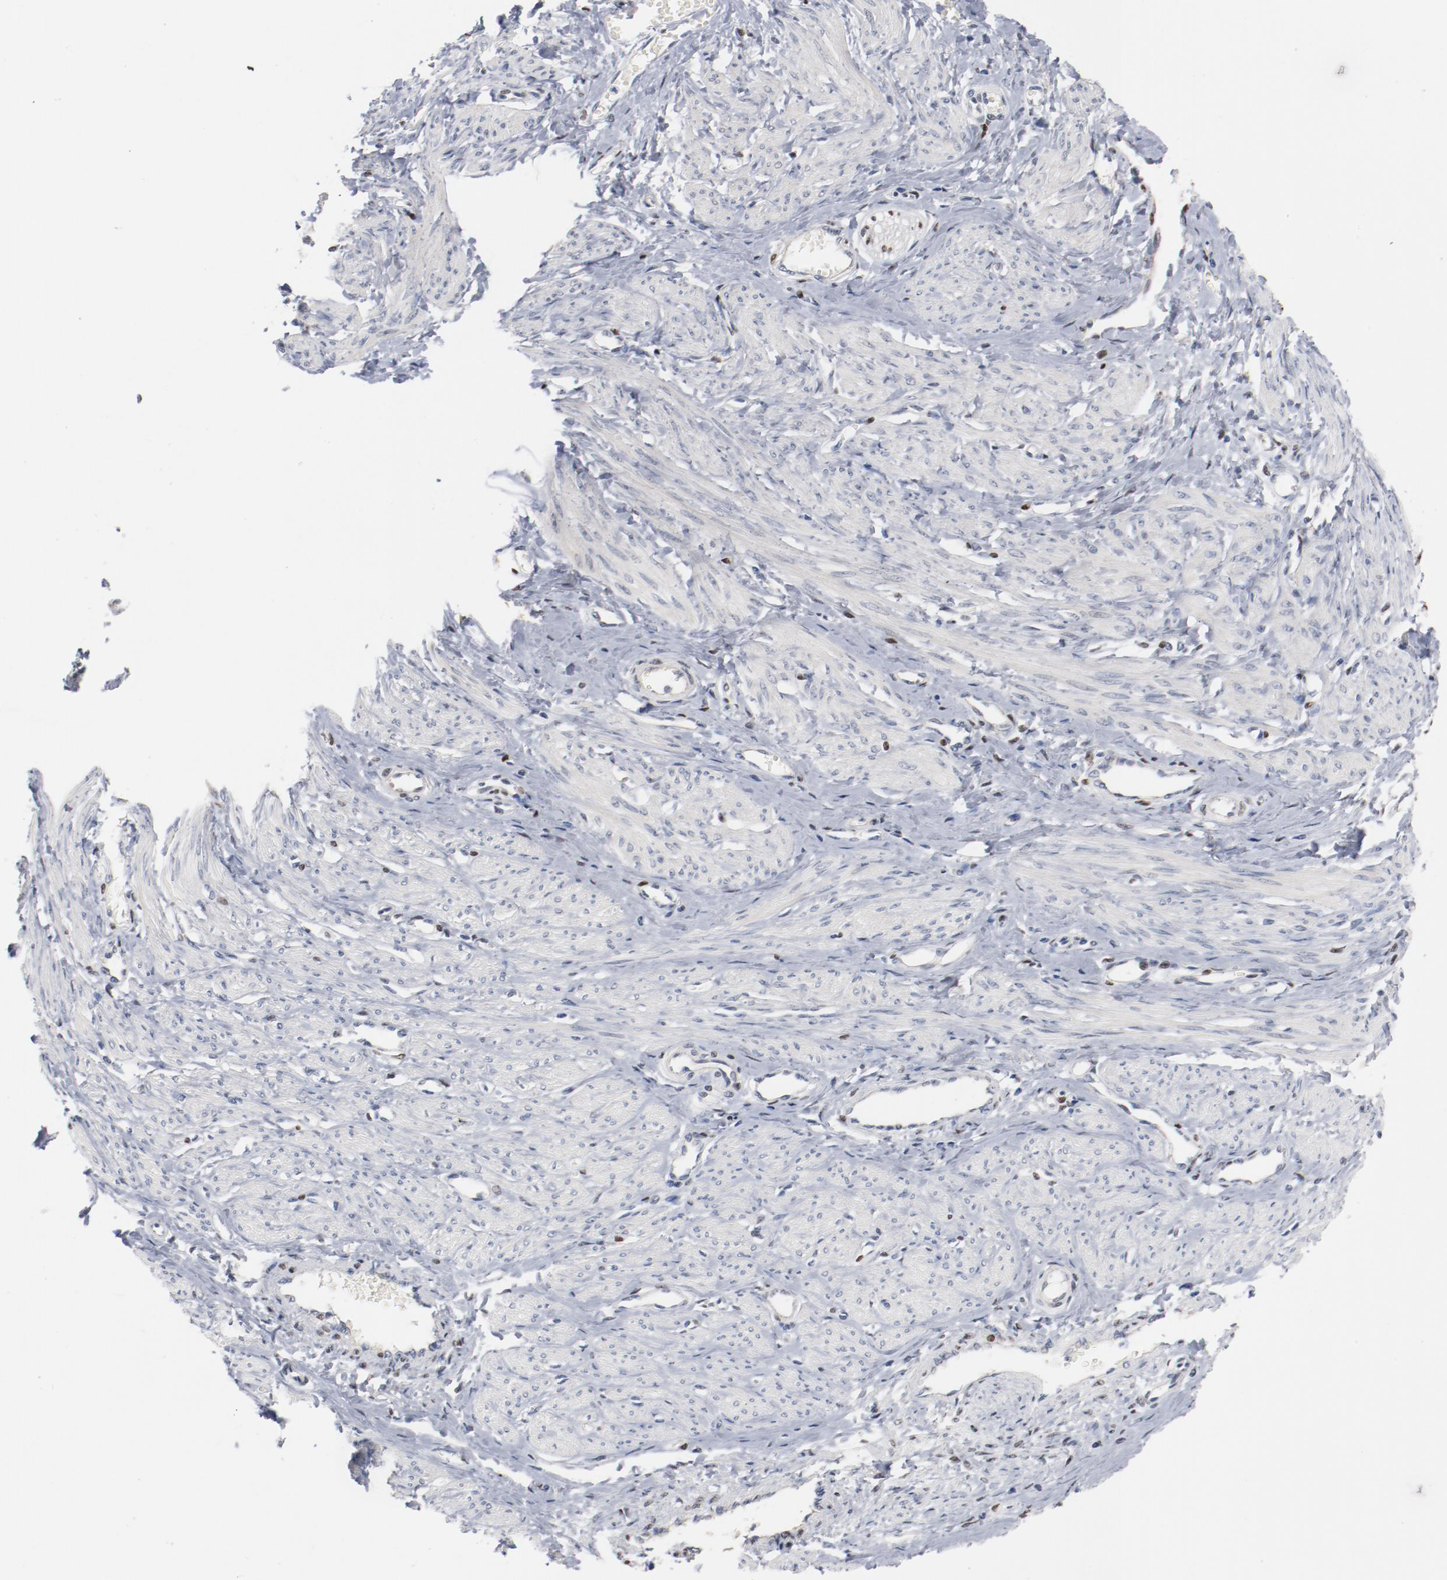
{"staining": {"intensity": "negative", "quantity": "none", "location": "none"}, "tissue": "smooth muscle", "cell_type": "Smooth muscle cells", "image_type": "normal", "snomed": [{"axis": "morphology", "description": "Normal tissue, NOS"}, {"axis": "topography", "description": "Smooth muscle"}, {"axis": "topography", "description": "Uterus"}], "caption": "Immunohistochemistry (IHC) of benign human smooth muscle reveals no positivity in smooth muscle cells.", "gene": "ZEB2", "patient": {"sex": "female", "age": 39}}